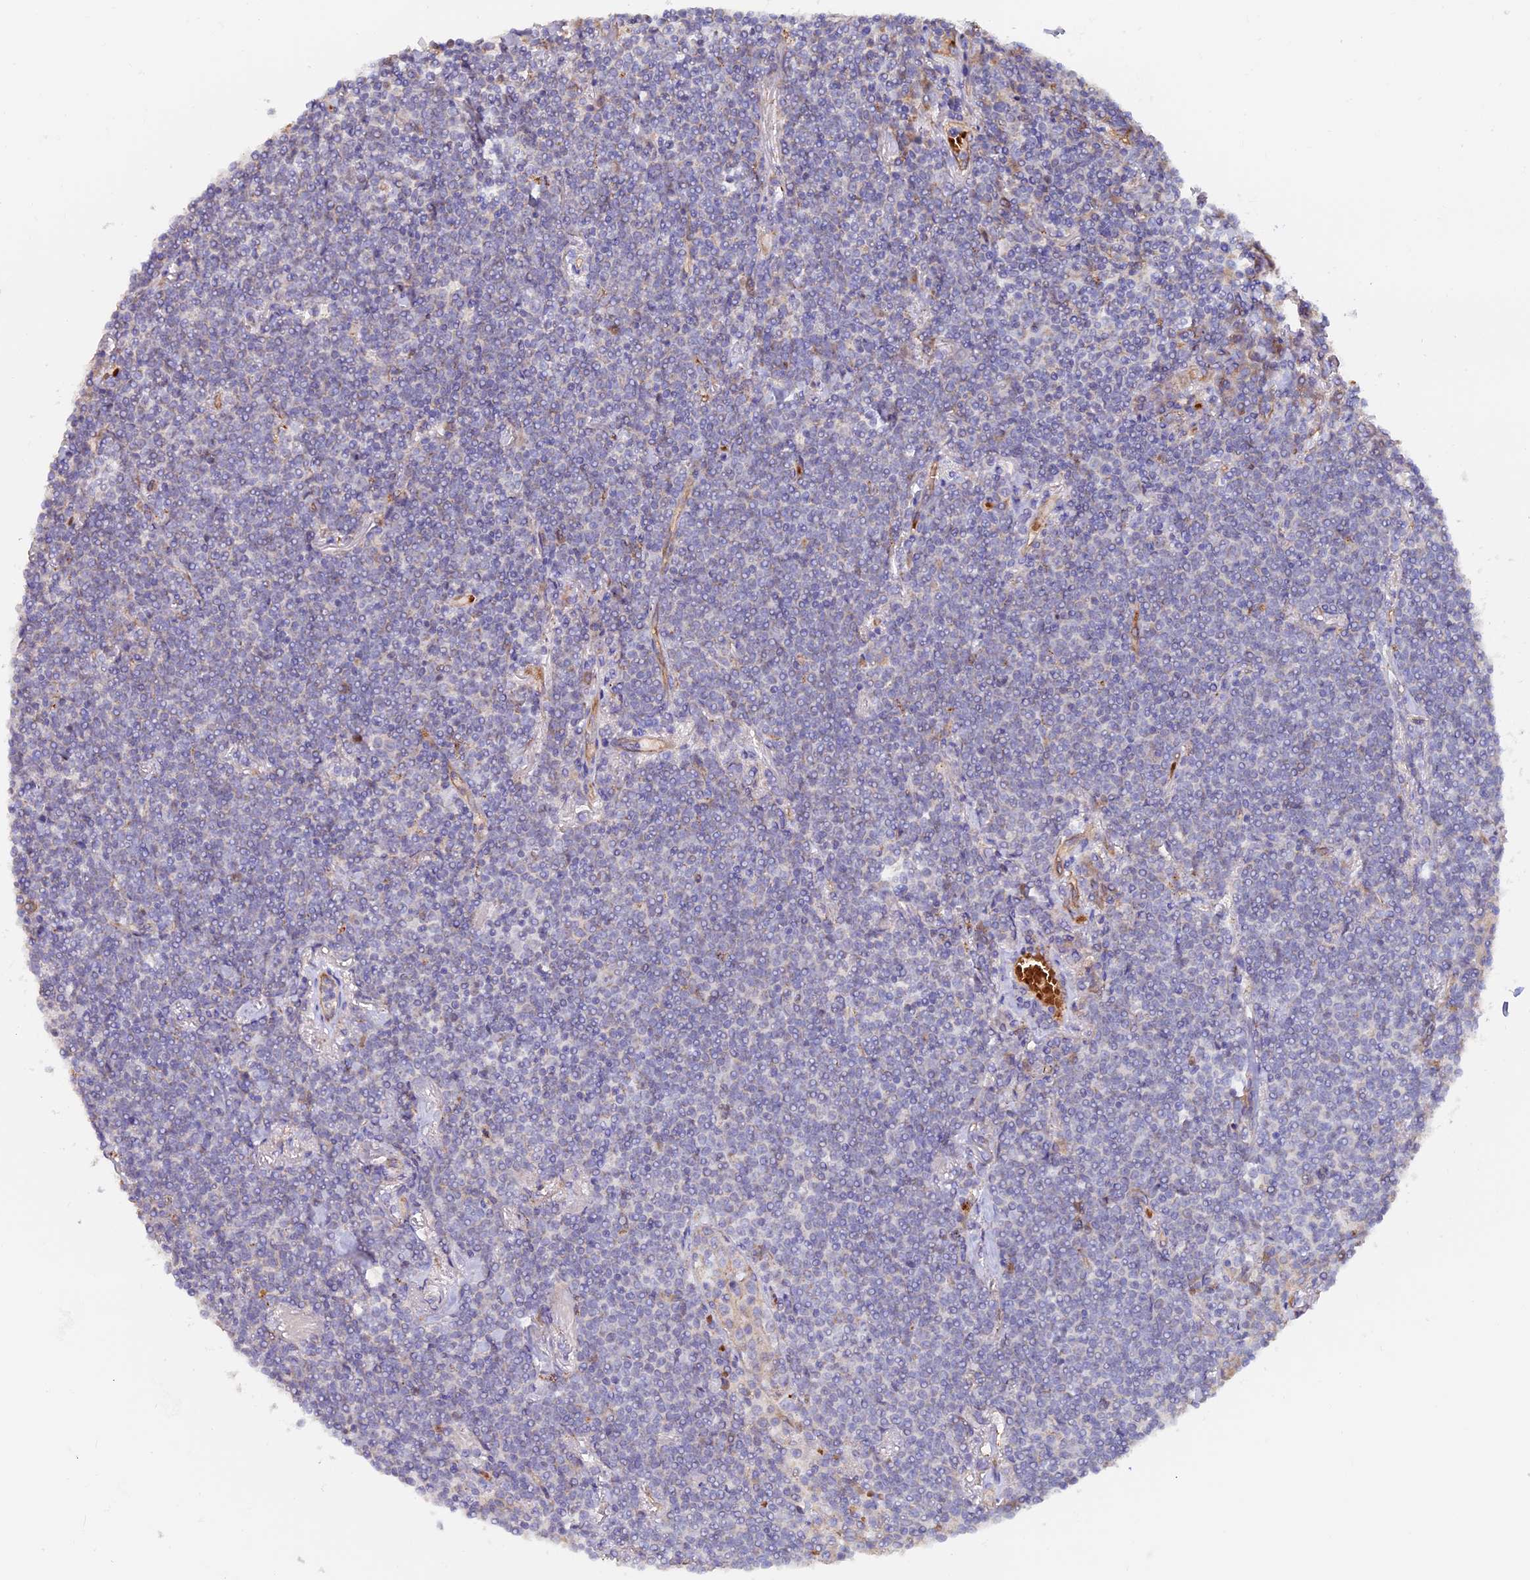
{"staining": {"intensity": "negative", "quantity": "none", "location": "none"}, "tissue": "lymphoma", "cell_type": "Tumor cells", "image_type": "cancer", "snomed": [{"axis": "morphology", "description": "Malignant lymphoma, non-Hodgkin's type, Low grade"}, {"axis": "topography", "description": "Lung"}], "caption": "This is an IHC image of human lymphoma. There is no expression in tumor cells.", "gene": "DUS3L", "patient": {"sex": "female", "age": 71}}